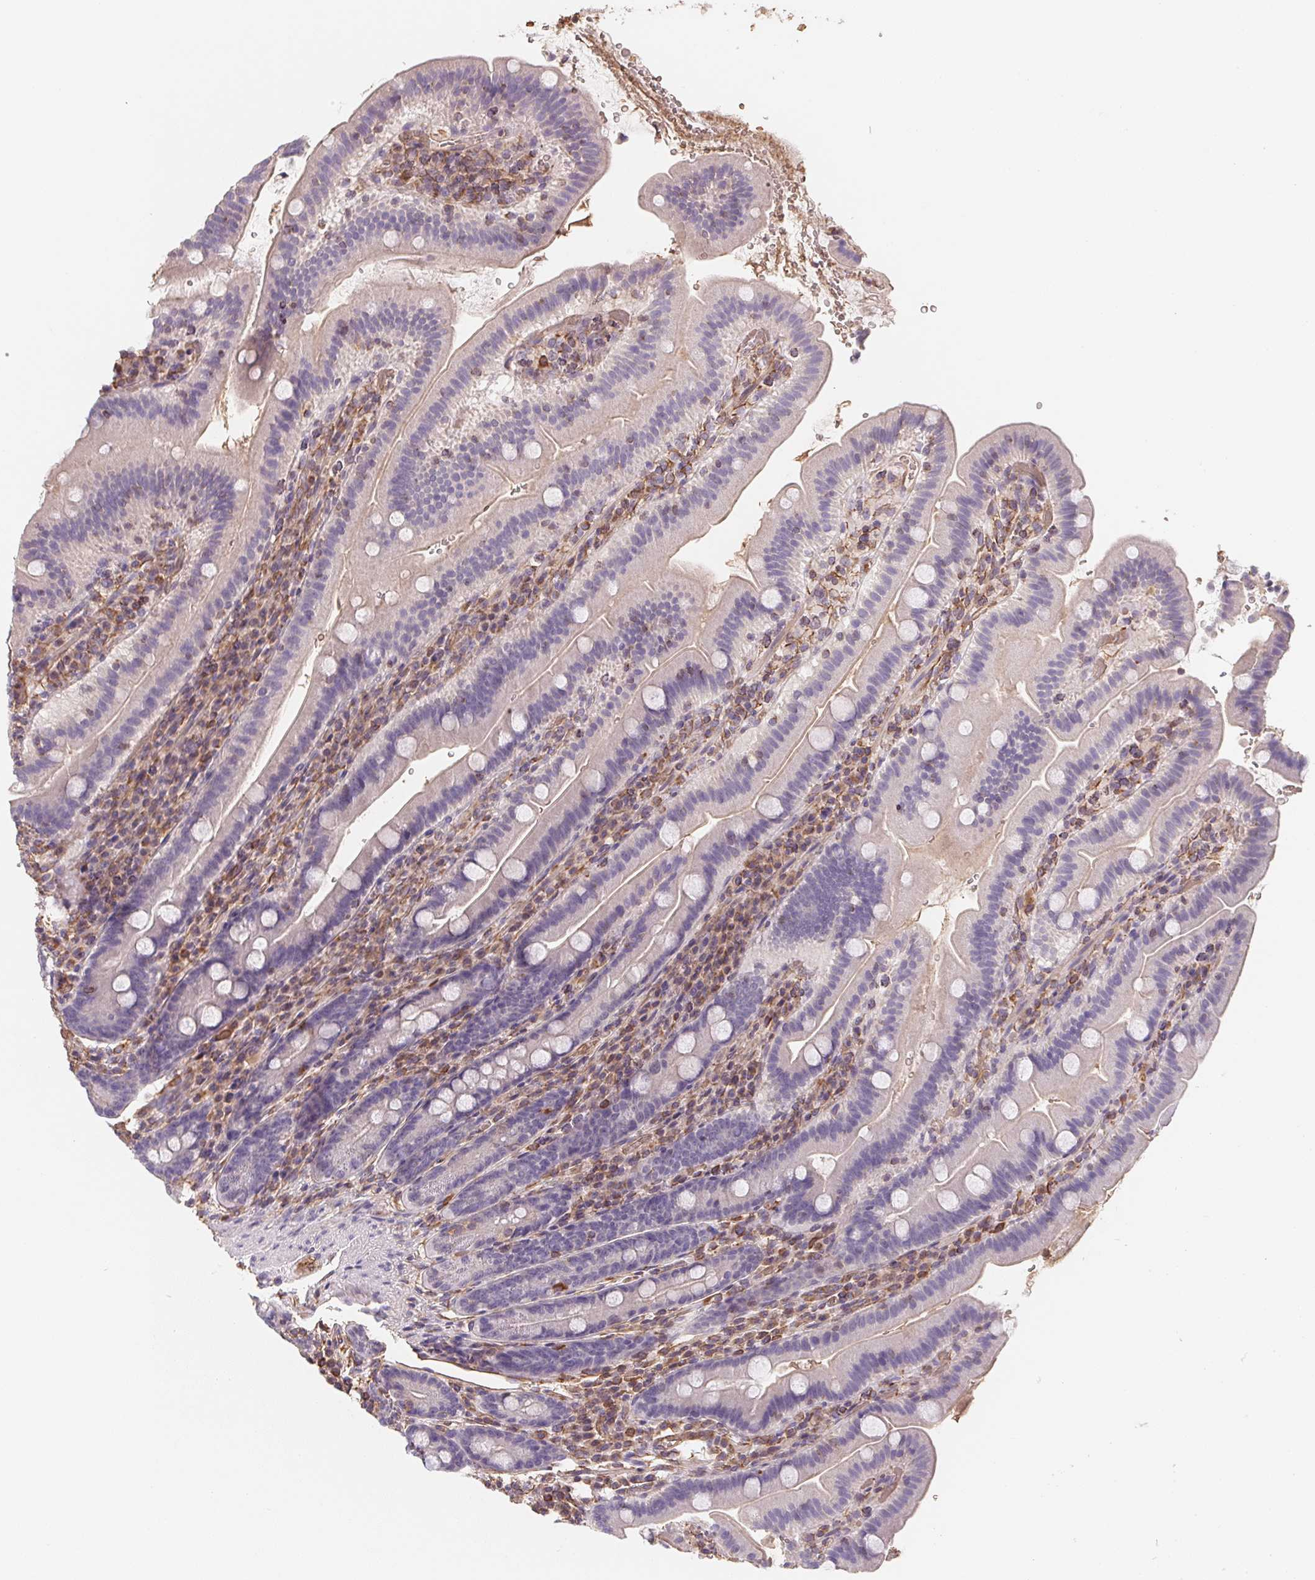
{"staining": {"intensity": "negative", "quantity": "none", "location": "none"}, "tissue": "small intestine", "cell_type": "Glandular cells", "image_type": "normal", "snomed": [{"axis": "morphology", "description": "Normal tissue, NOS"}, {"axis": "topography", "description": "Small intestine"}], "caption": "IHC of unremarkable small intestine demonstrates no staining in glandular cells.", "gene": "TBKBP1", "patient": {"sex": "male", "age": 26}}